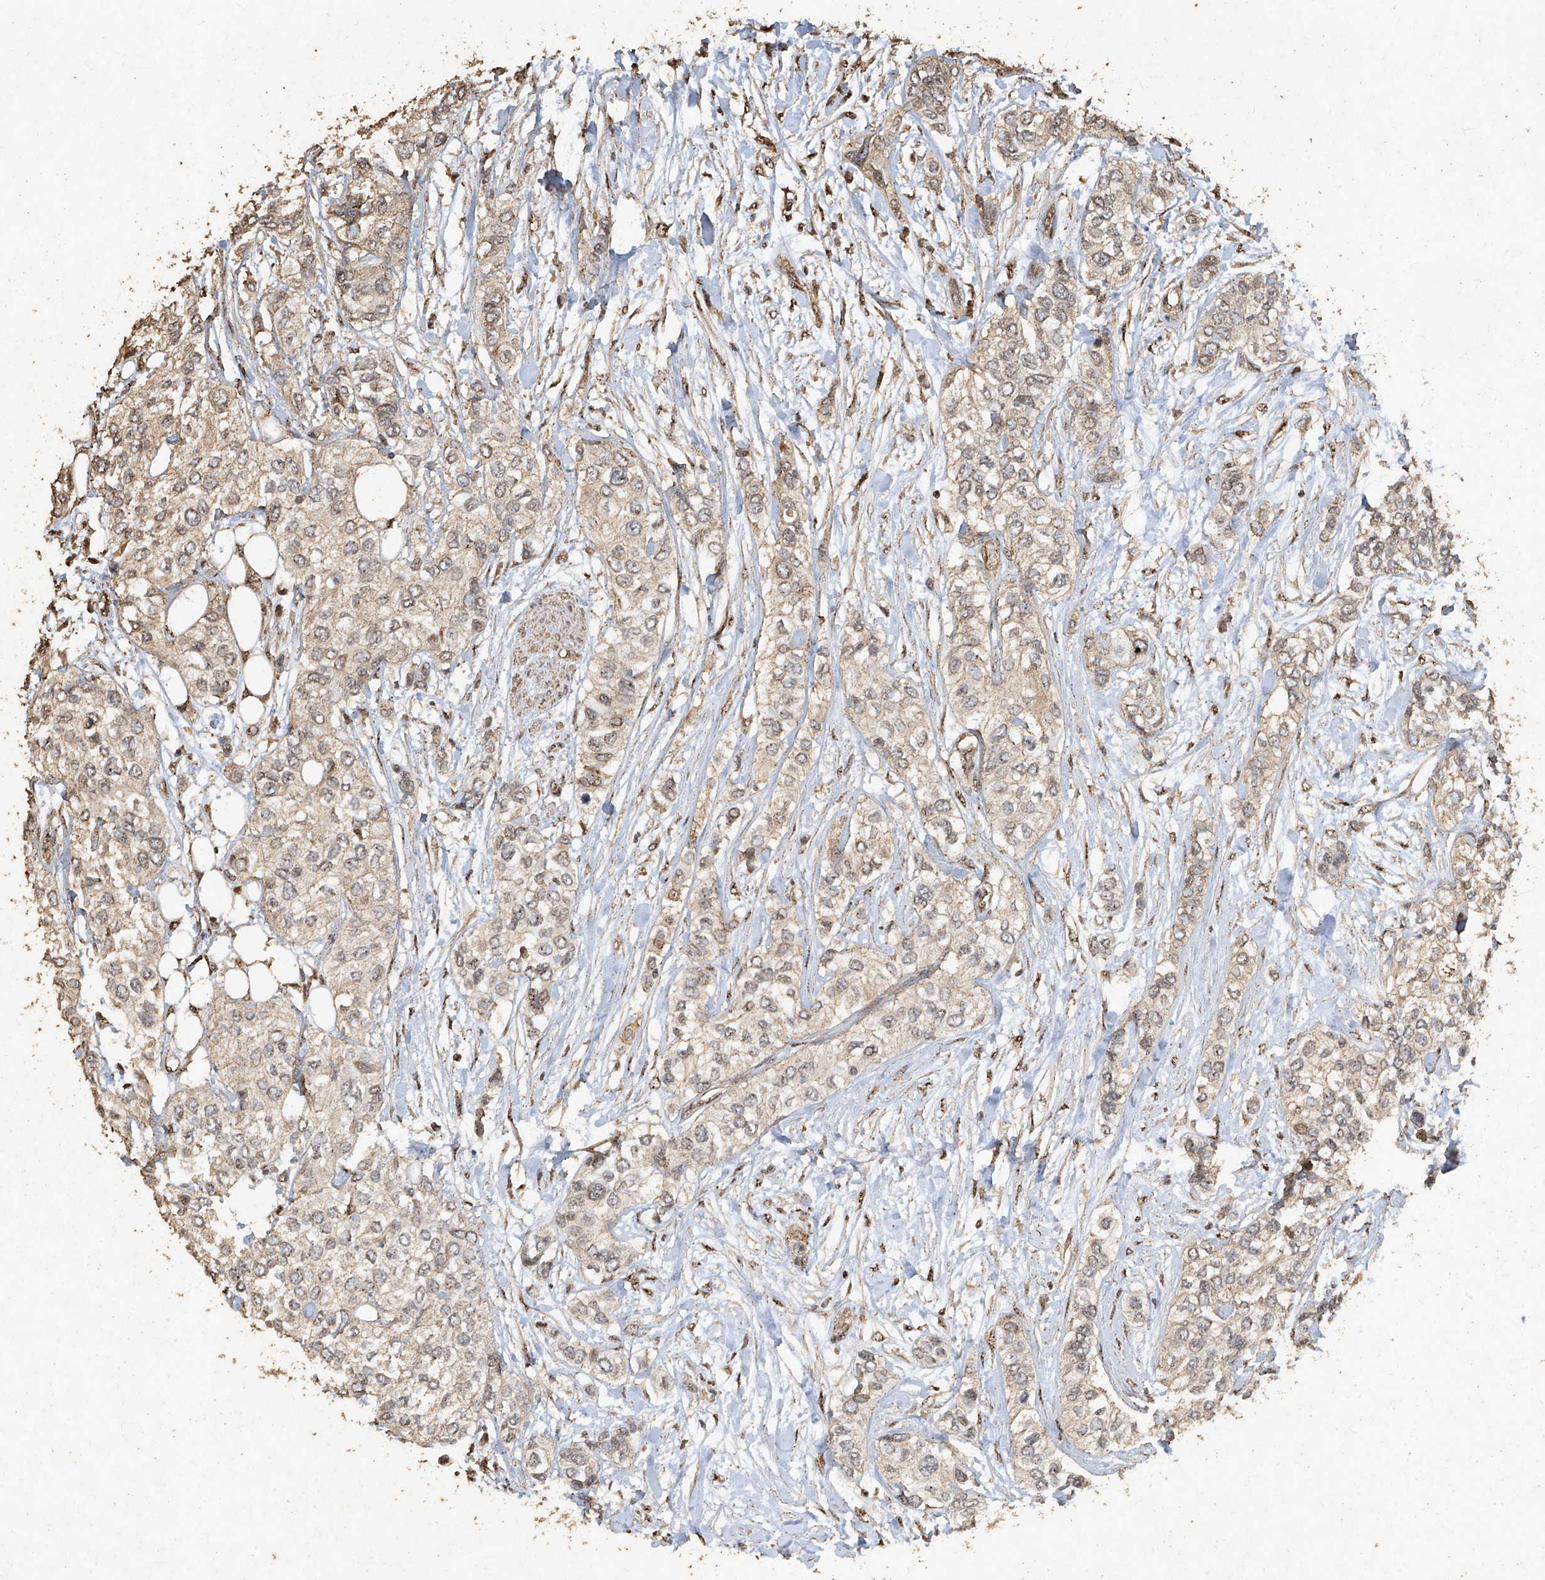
{"staining": {"intensity": "weak", "quantity": "<25%", "location": "cytoplasmic/membranous"}, "tissue": "urothelial cancer", "cell_type": "Tumor cells", "image_type": "cancer", "snomed": [{"axis": "morphology", "description": "Urothelial carcinoma, High grade"}, {"axis": "topography", "description": "Urinary bladder"}], "caption": "Tumor cells are negative for protein expression in human high-grade urothelial carcinoma. (Stains: DAB immunohistochemistry (IHC) with hematoxylin counter stain, Microscopy: brightfield microscopy at high magnification).", "gene": "ERBB3", "patient": {"sex": "female", "age": 56}}